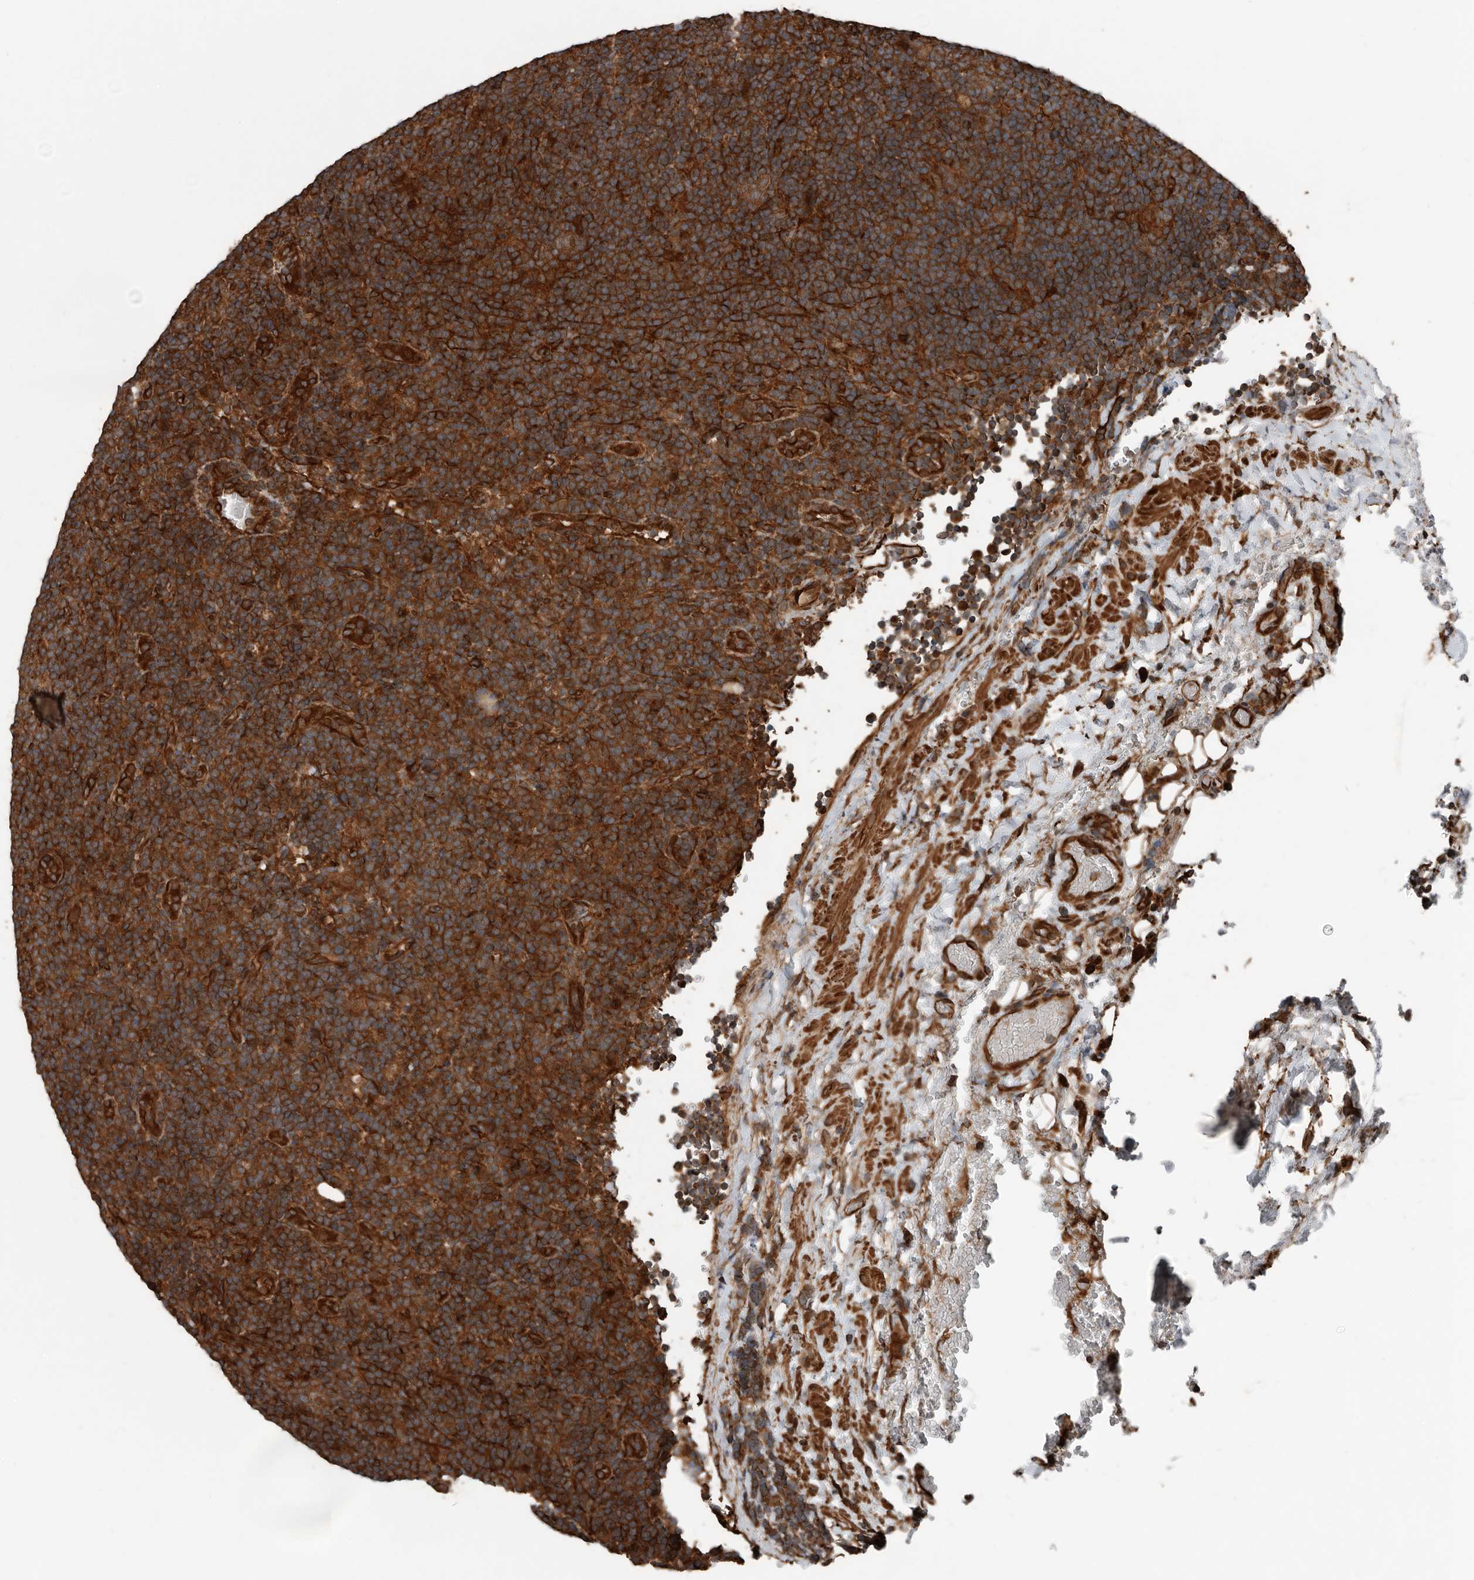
{"staining": {"intensity": "moderate", "quantity": ">75%", "location": "cytoplasmic/membranous"}, "tissue": "lymphoma", "cell_type": "Tumor cells", "image_type": "cancer", "snomed": [{"axis": "morphology", "description": "Hodgkin's disease, NOS"}, {"axis": "topography", "description": "Lymph node"}], "caption": "Protein expression analysis of Hodgkin's disease shows moderate cytoplasmic/membranous expression in about >75% of tumor cells.", "gene": "YOD1", "patient": {"sex": "female", "age": 57}}